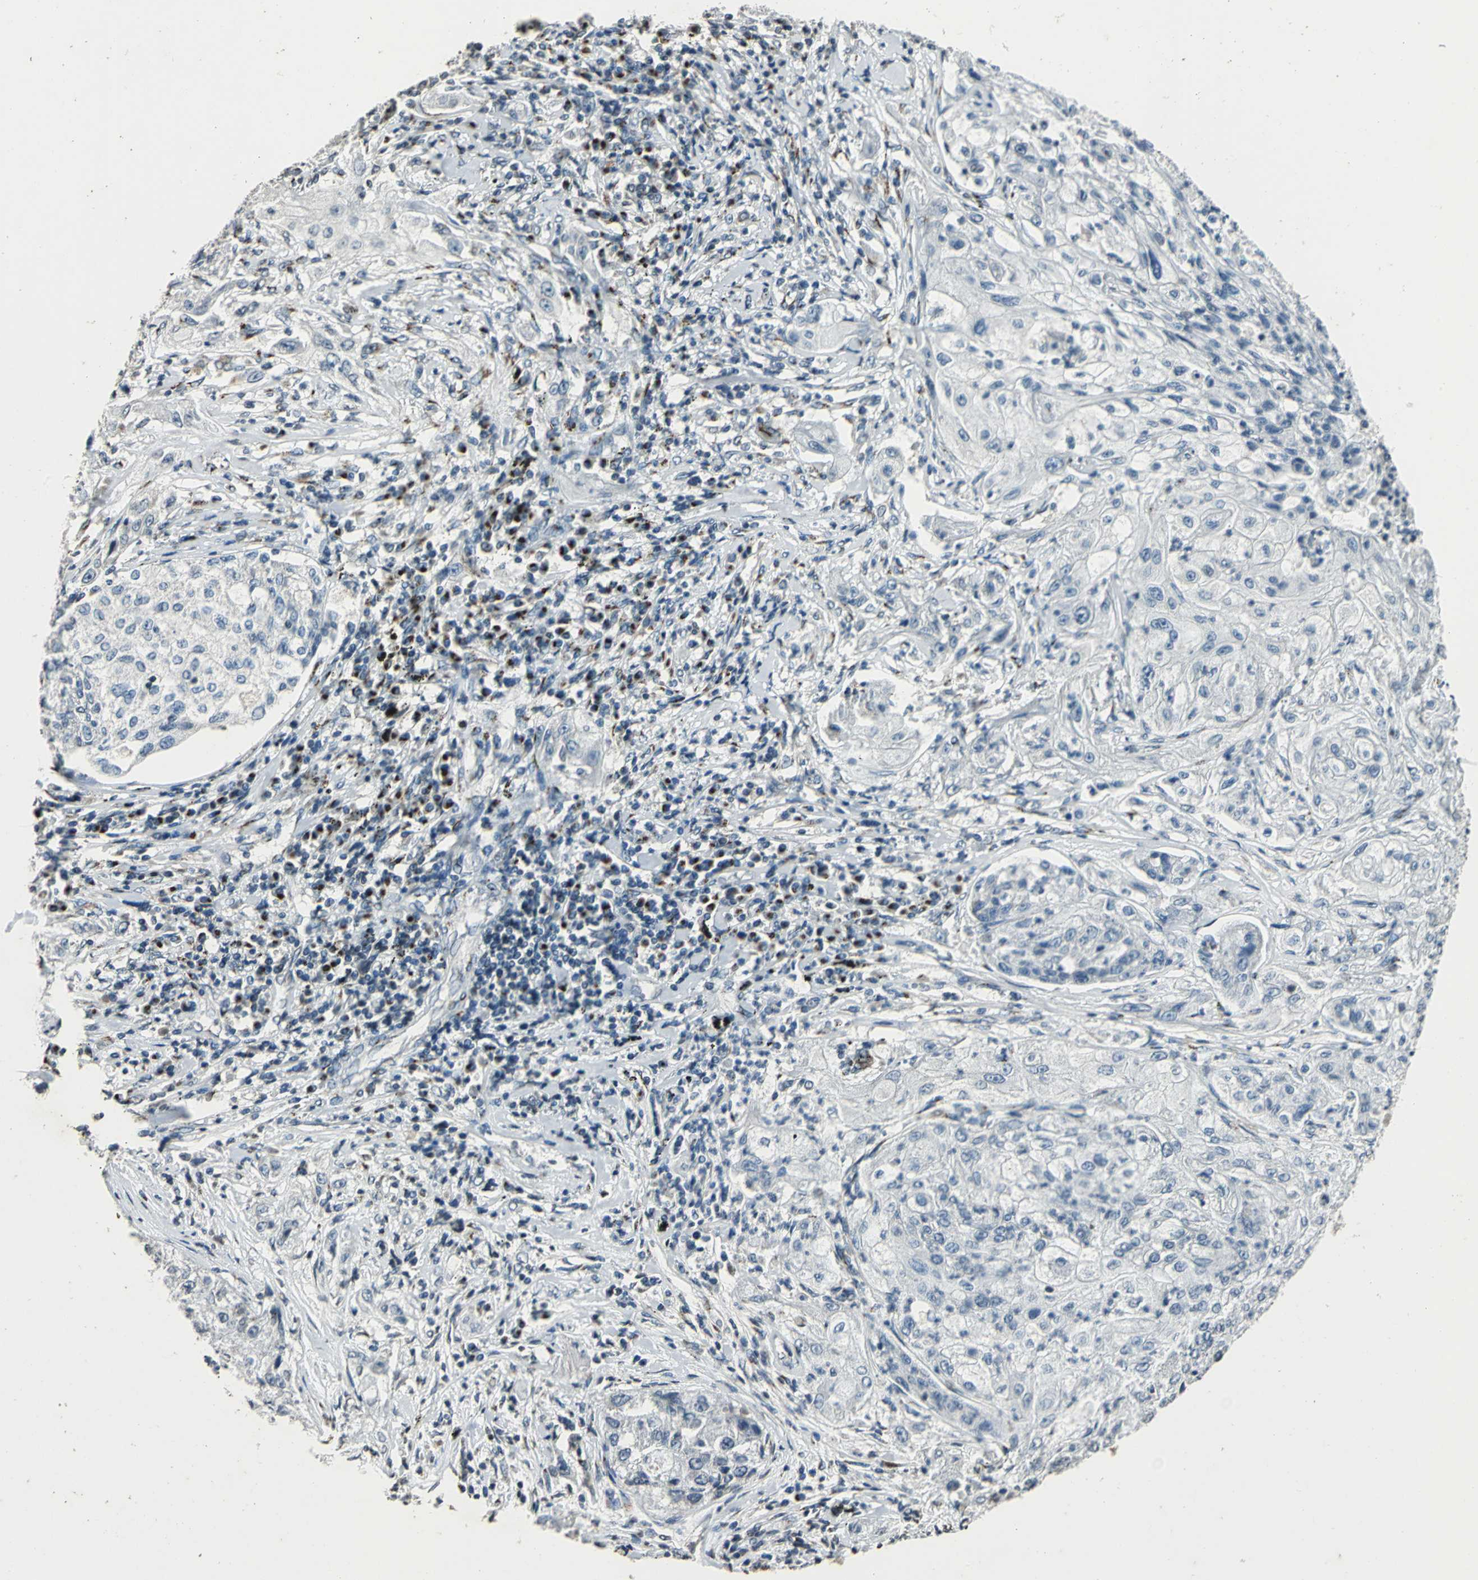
{"staining": {"intensity": "negative", "quantity": "none", "location": "none"}, "tissue": "lung cancer", "cell_type": "Tumor cells", "image_type": "cancer", "snomed": [{"axis": "morphology", "description": "Inflammation, NOS"}, {"axis": "morphology", "description": "Squamous cell carcinoma, NOS"}, {"axis": "topography", "description": "Lymph node"}, {"axis": "topography", "description": "Soft tissue"}, {"axis": "topography", "description": "Lung"}], "caption": "This image is of lung cancer stained with immunohistochemistry to label a protein in brown with the nuclei are counter-stained blue. There is no expression in tumor cells.", "gene": "TMEM115", "patient": {"sex": "male", "age": 66}}